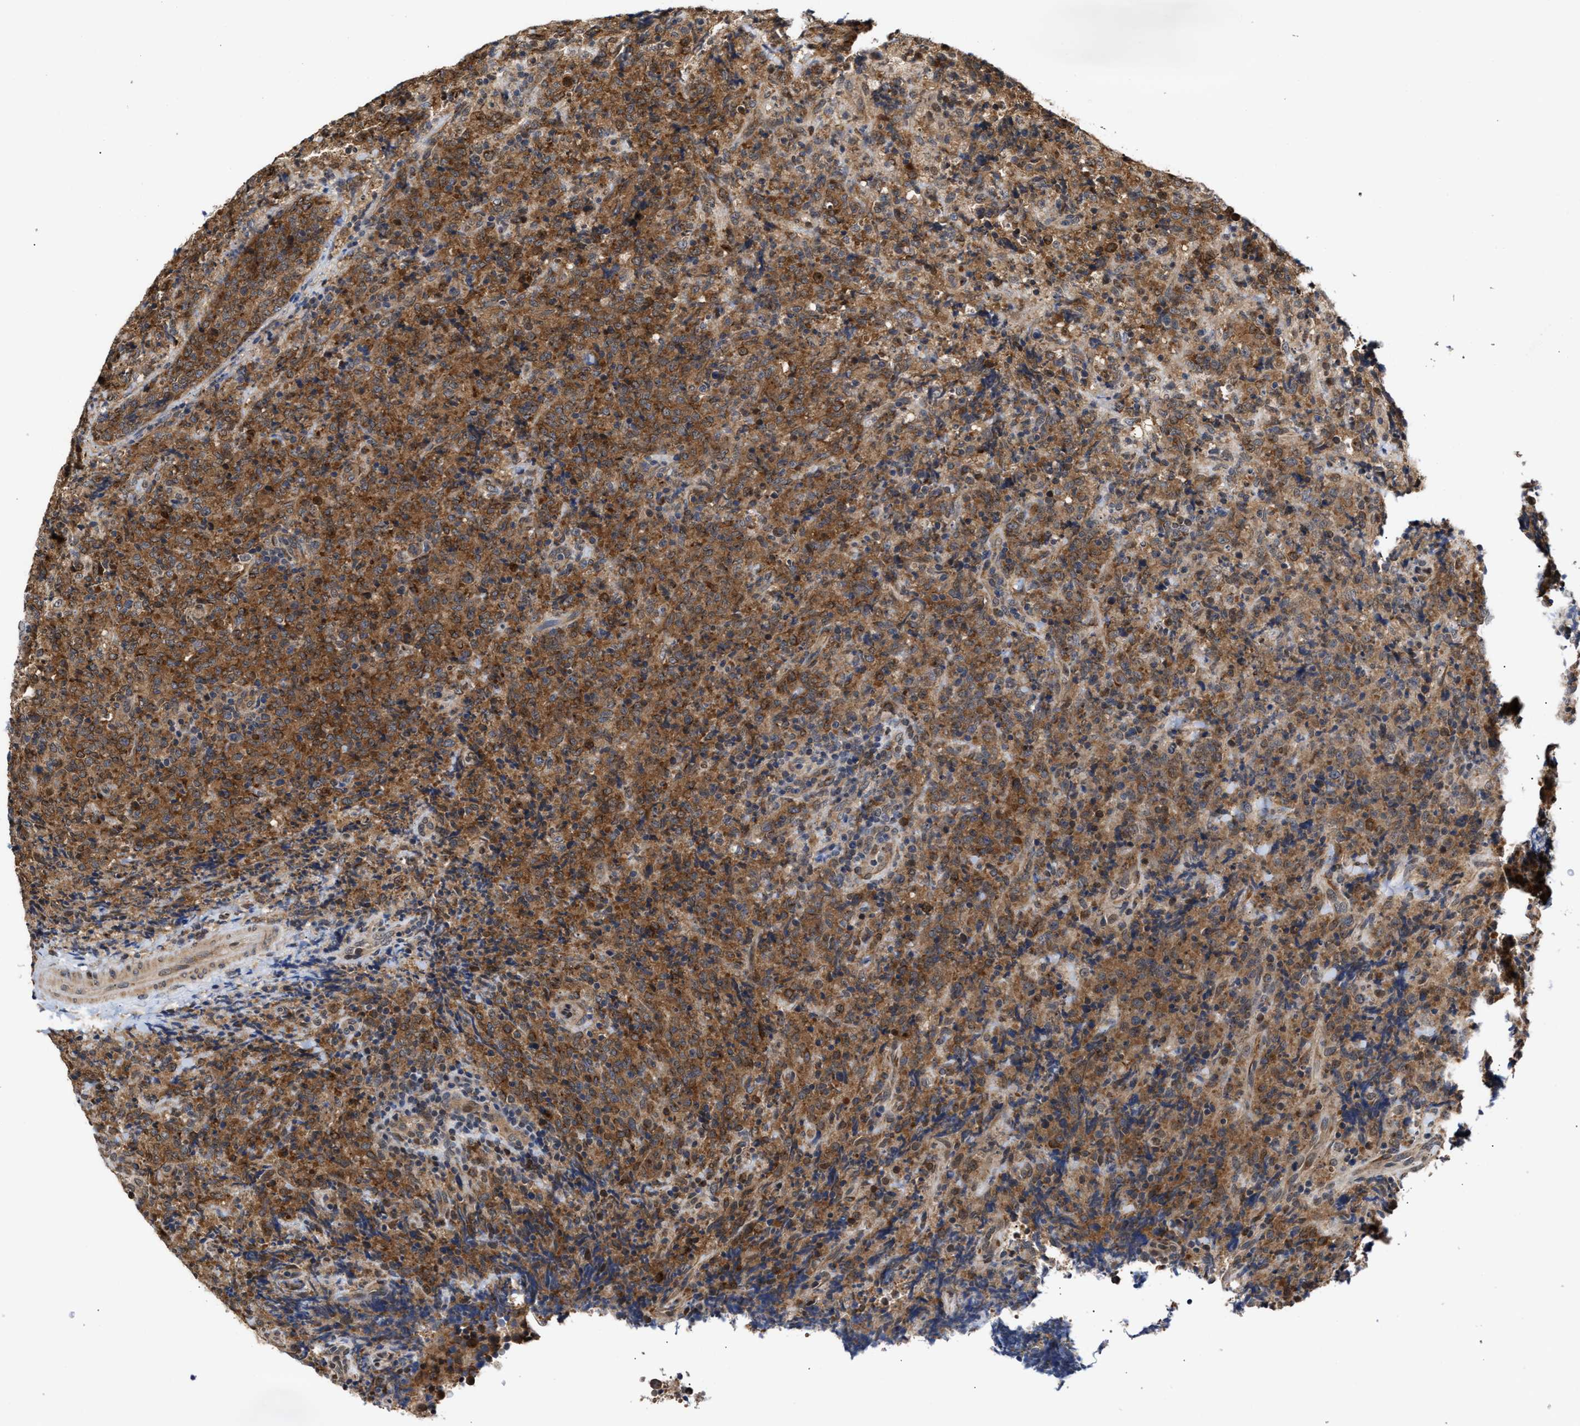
{"staining": {"intensity": "moderate", "quantity": ">75%", "location": "cytoplasmic/membranous"}, "tissue": "lymphoma", "cell_type": "Tumor cells", "image_type": "cancer", "snomed": [{"axis": "morphology", "description": "Malignant lymphoma, non-Hodgkin's type, High grade"}, {"axis": "topography", "description": "Tonsil"}], "caption": "Immunohistochemical staining of lymphoma displays medium levels of moderate cytoplasmic/membranous staining in about >75% of tumor cells. The staining is performed using DAB (3,3'-diaminobenzidine) brown chromogen to label protein expression. The nuclei are counter-stained blue using hematoxylin.", "gene": "CLIP2", "patient": {"sex": "female", "age": 36}}